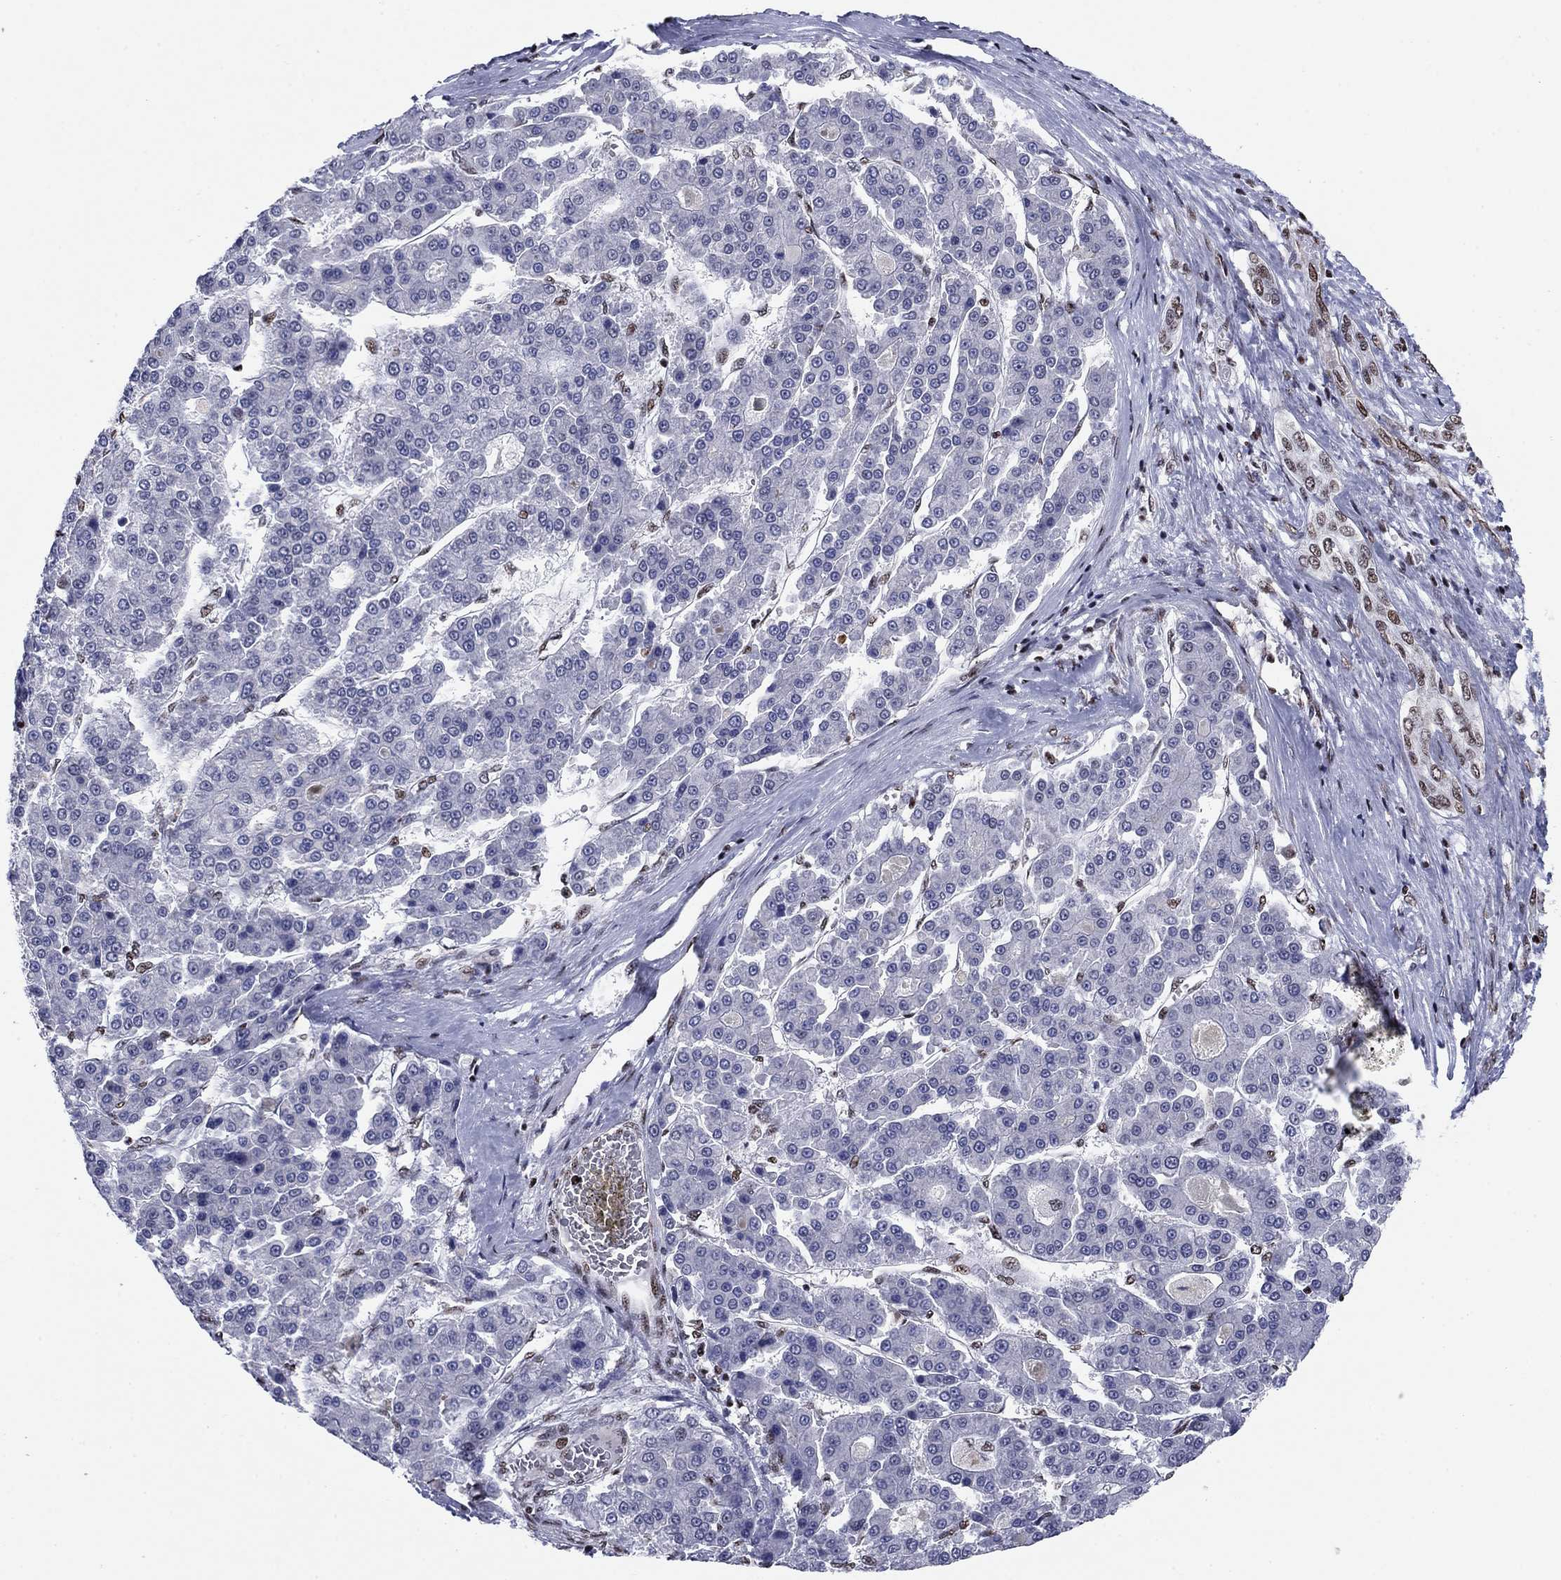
{"staining": {"intensity": "moderate", "quantity": "<25%", "location": "nuclear"}, "tissue": "liver cancer", "cell_type": "Tumor cells", "image_type": "cancer", "snomed": [{"axis": "morphology", "description": "Carcinoma, Hepatocellular, NOS"}, {"axis": "topography", "description": "Liver"}], "caption": "Liver cancer (hepatocellular carcinoma) stained for a protein exhibits moderate nuclear positivity in tumor cells.", "gene": "N4BP2", "patient": {"sex": "male", "age": 70}}